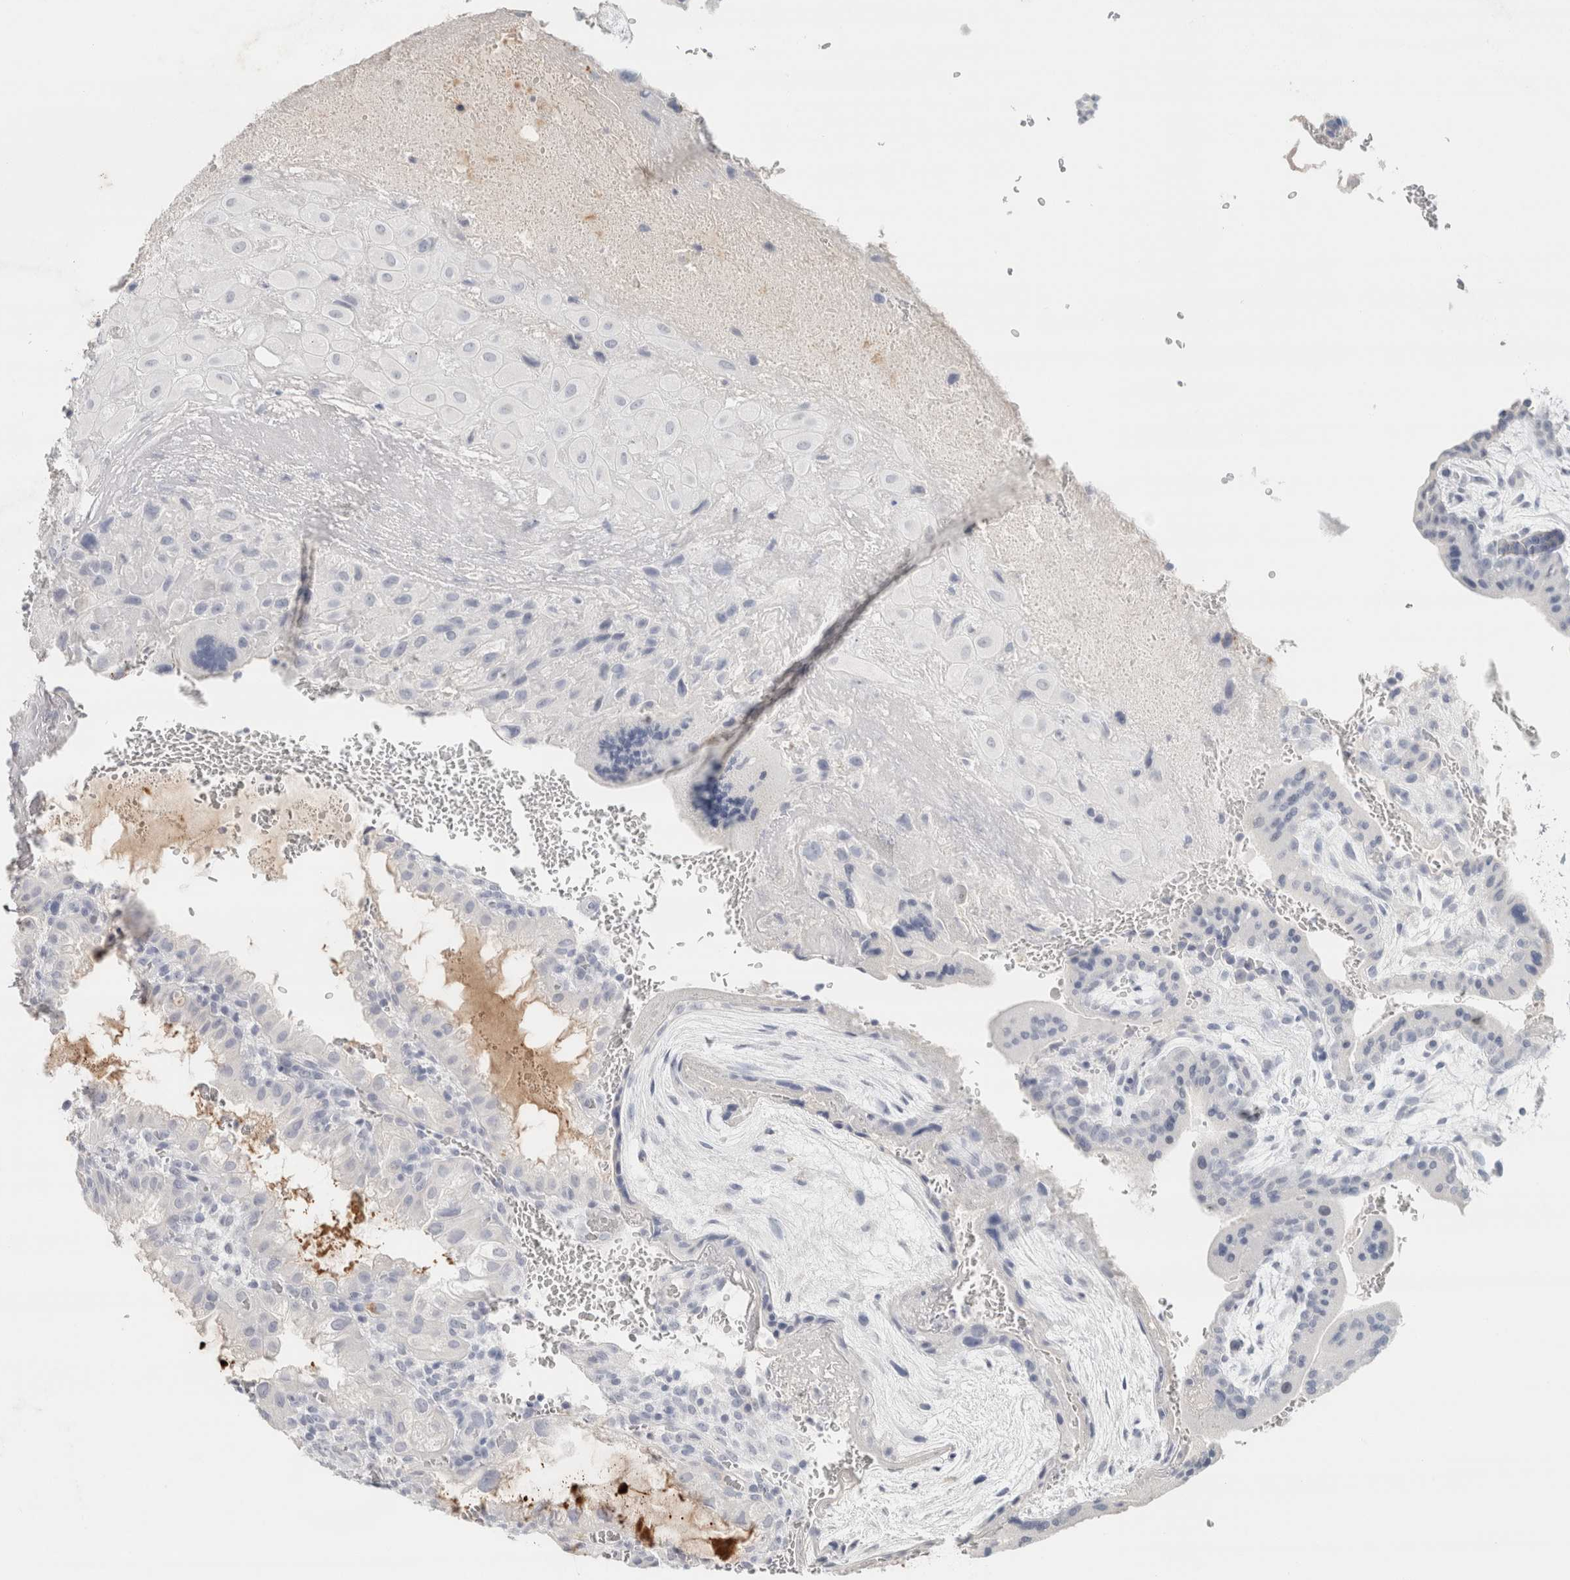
{"staining": {"intensity": "negative", "quantity": "none", "location": "none"}, "tissue": "placenta", "cell_type": "Decidual cells", "image_type": "normal", "snomed": [{"axis": "morphology", "description": "Normal tissue, NOS"}, {"axis": "topography", "description": "Placenta"}], "caption": "Photomicrograph shows no protein positivity in decidual cells of unremarkable placenta. Nuclei are stained in blue.", "gene": "IL6", "patient": {"sex": "female", "age": 35}}